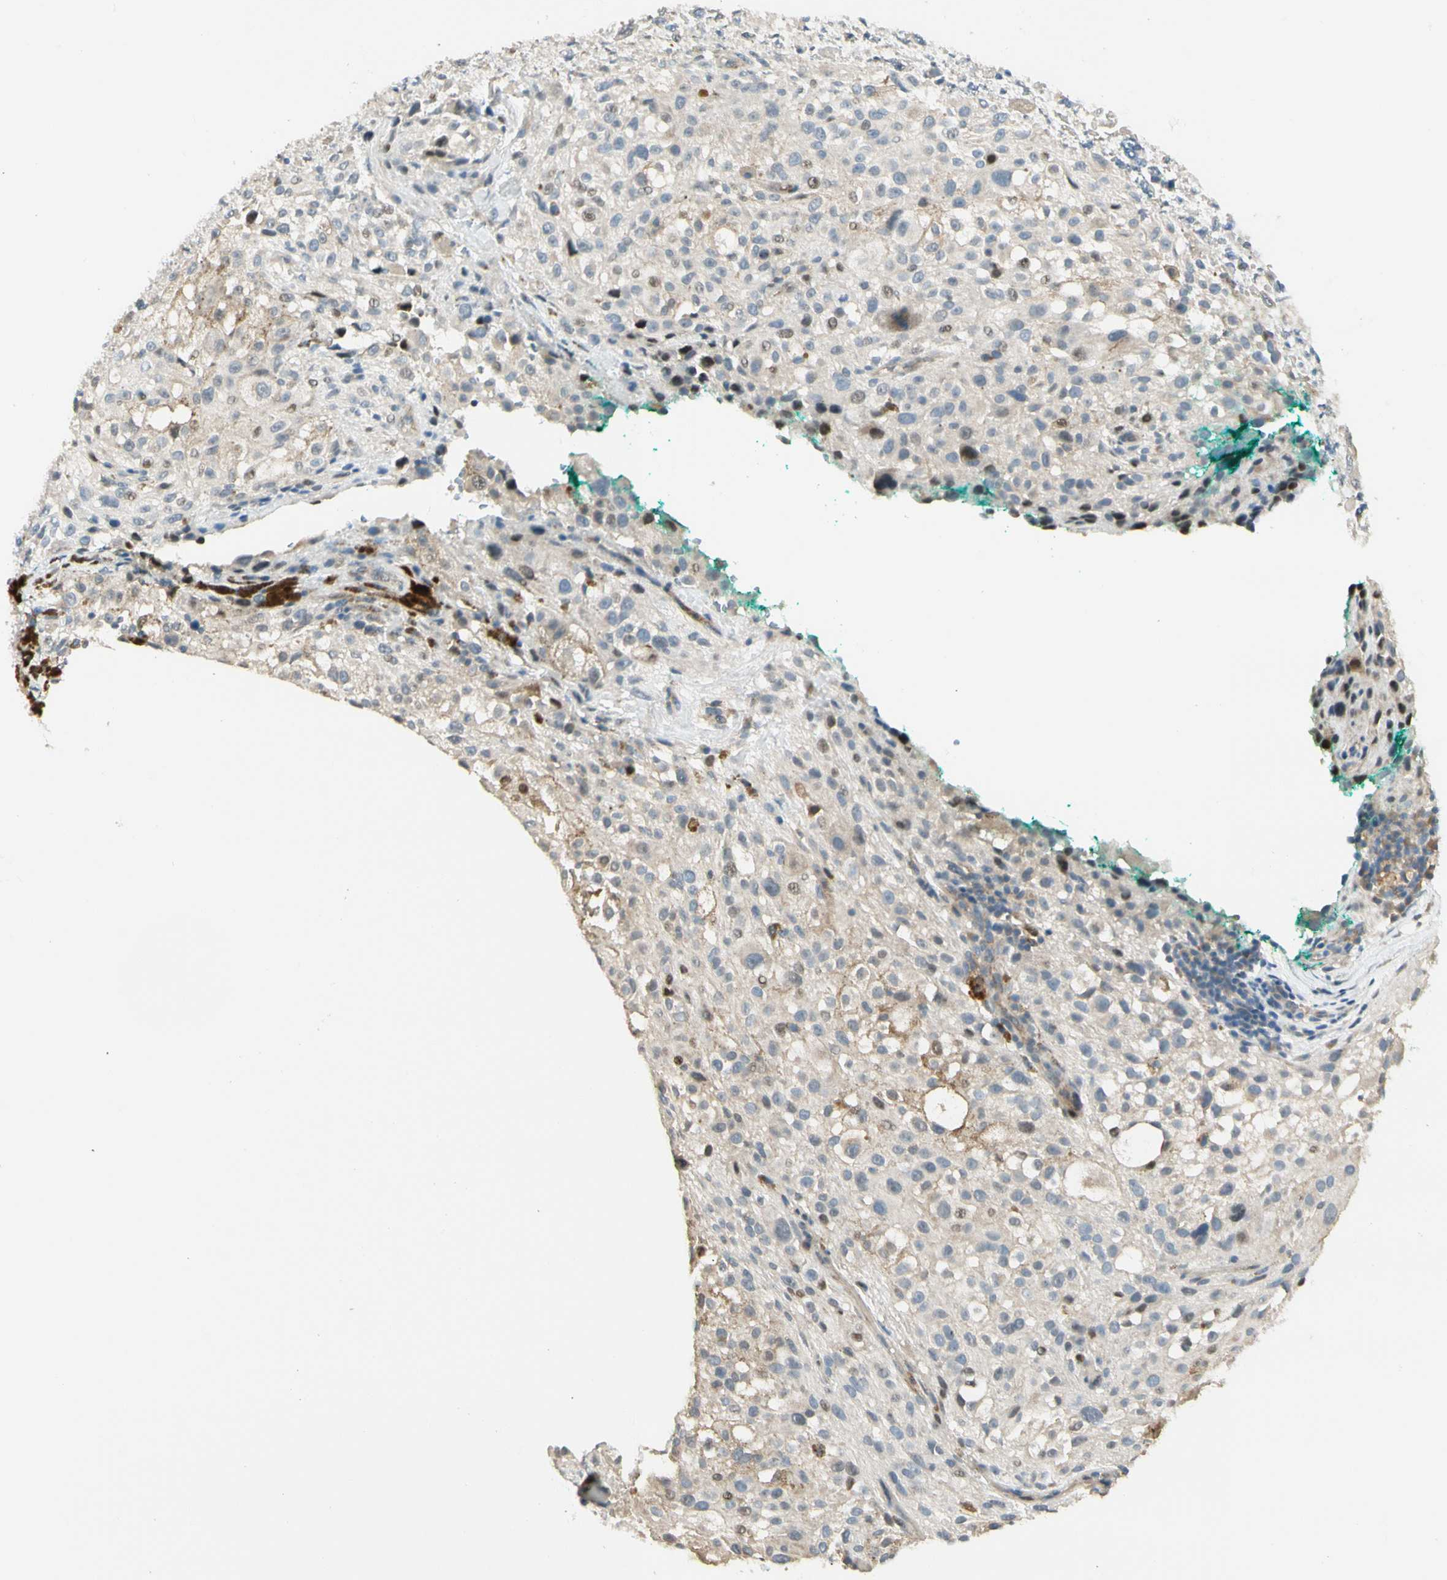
{"staining": {"intensity": "weak", "quantity": "<25%", "location": "cytoplasmic/membranous,nuclear"}, "tissue": "melanoma", "cell_type": "Tumor cells", "image_type": "cancer", "snomed": [{"axis": "morphology", "description": "Necrosis, NOS"}, {"axis": "morphology", "description": "Malignant melanoma, NOS"}, {"axis": "topography", "description": "Skin"}], "caption": "Image shows no protein expression in tumor cells of melanoma tissue.", "gene": "P3H2", "patient": {"sex": "female", "age": 87}}